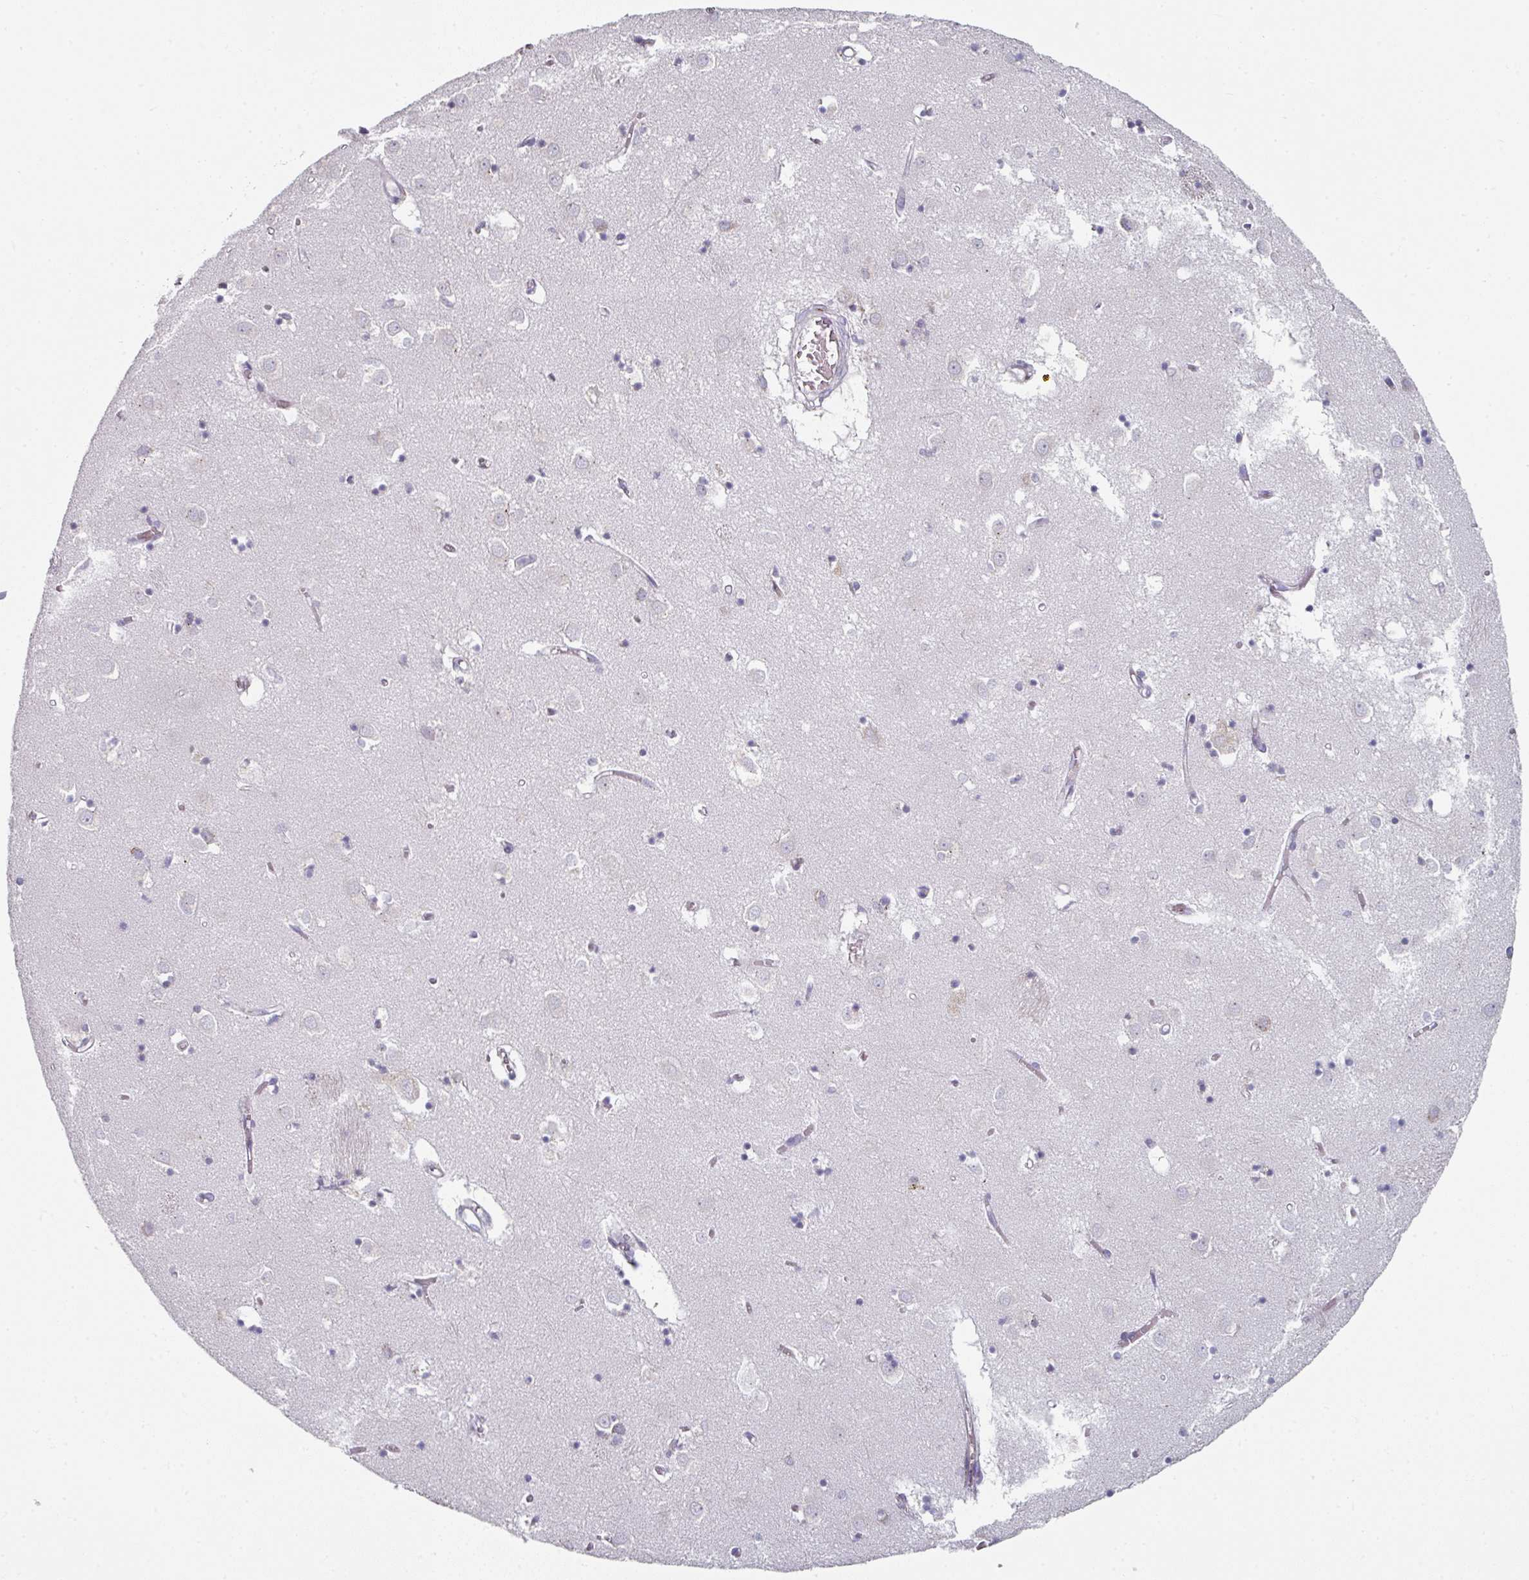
{"staining": {"intensity": "negative", "quantity": "none", "location": "none"}, "tissue": "caudate", "cell_type": "Glial cells", "image_type": "normal", "snomed": [{"axis": "morphology", "description": "Normal tissue, NOS"}, {"axis": "topography", "description": "Lateral ventricle wall"}], "caption": "Immunohistochemistry (IHC) photomicrograph of unremarkable caudate stained for a protein (brown), which displays no positivity in glial cells.", "gene": "CCDC85B", "patient": {"sex": "male", "age": 70}}